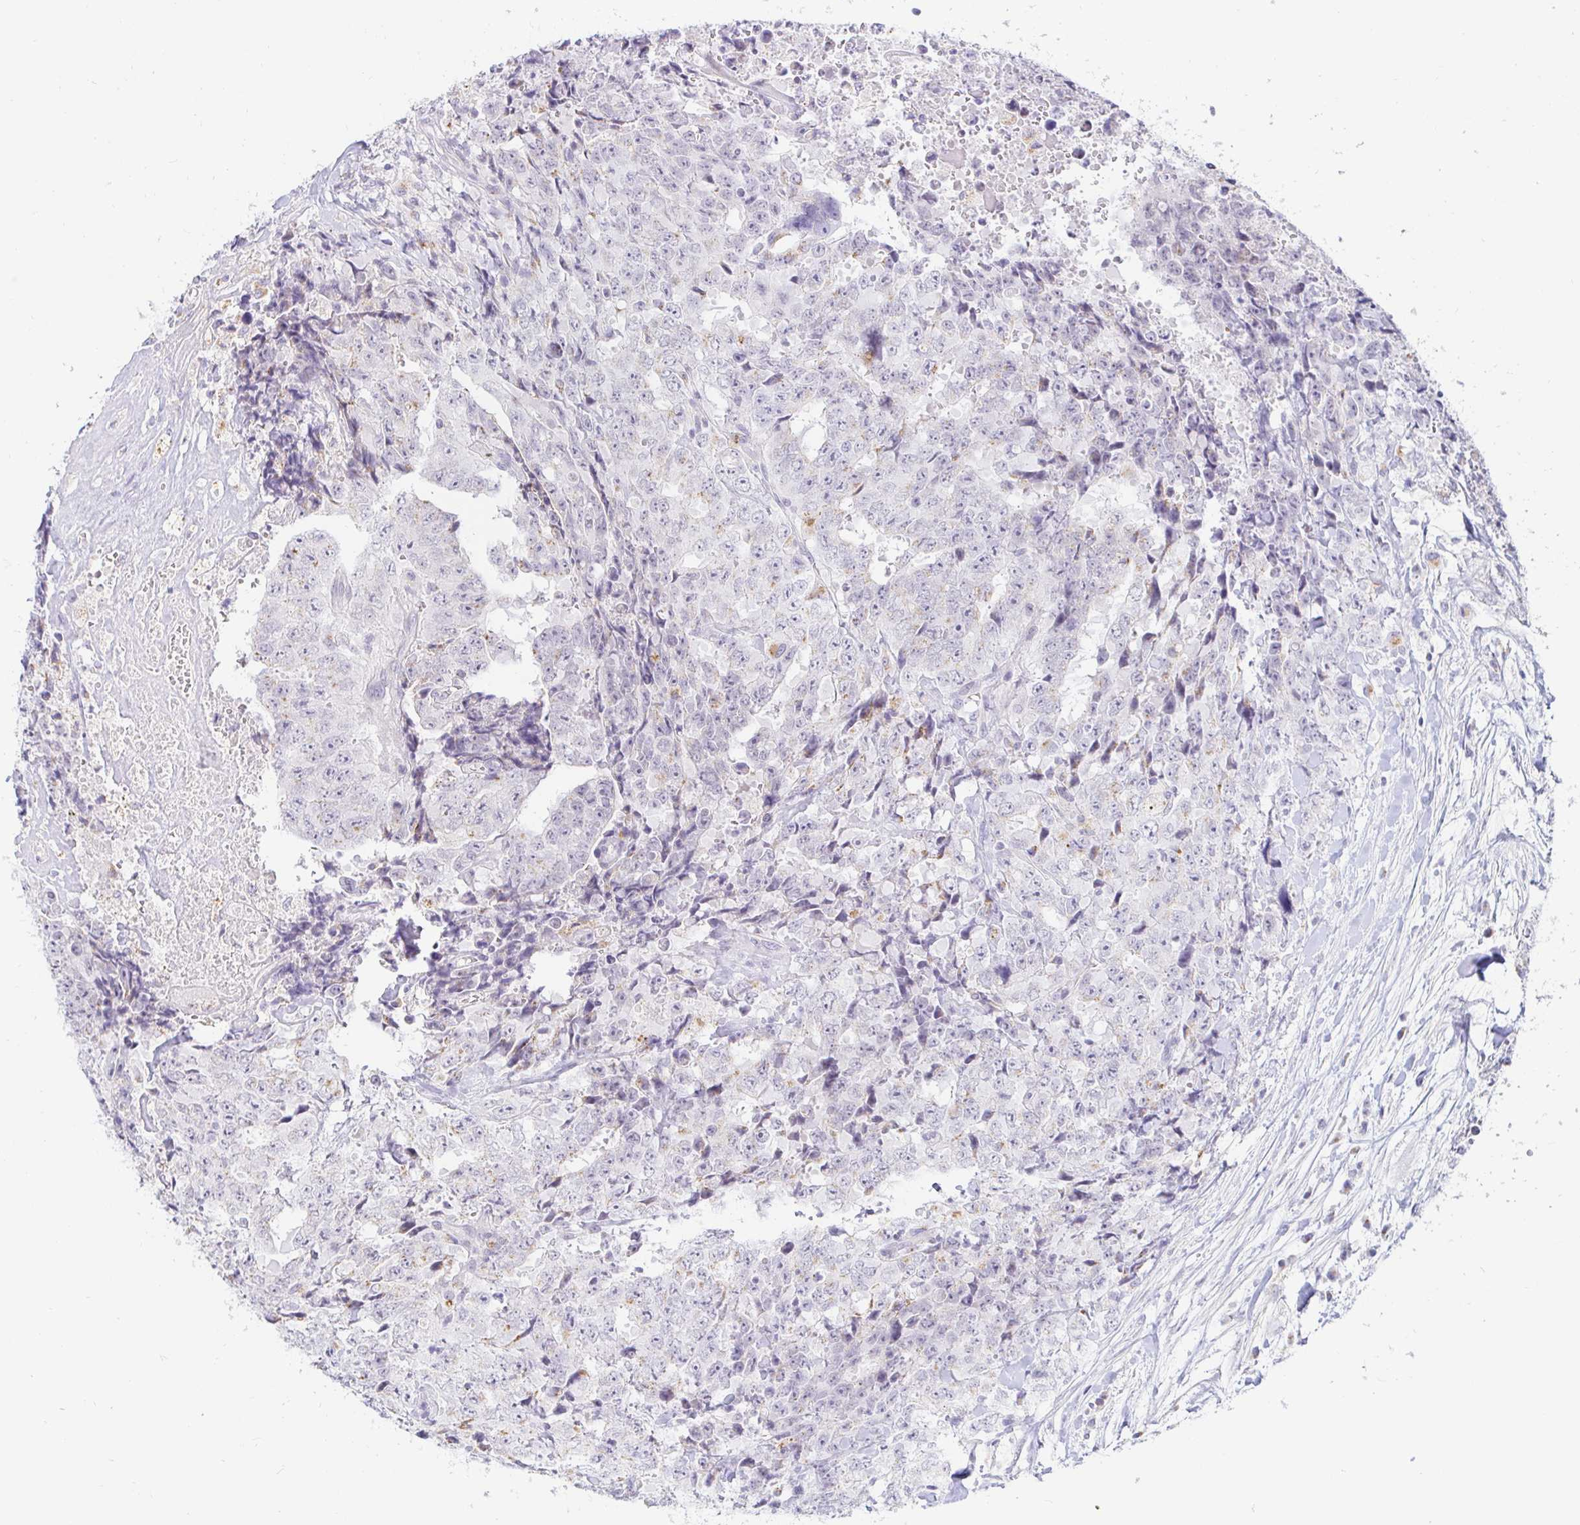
{"staining": {"intensity": "negative", "quantity": "none", "location": "none"}, "tissue": "testis cancer", "cell_type": "Tumor cells", "image_type": "cancer", "snomed": [{"axis": "morphology", "description": "Carcinoma, Embryonal, NOS"}, {"axis": "topography", "description": "Testis"}], "caption": "Micrograph shows no significant protein expression in tumor cells of testis cancer (embryonal carcinoma). (DAB (3,3'-diaminobenzidine) immunohistochemistry, high magnification).", "gene": "OR51D1", "patient": {"sex": "male", "age": 24}}